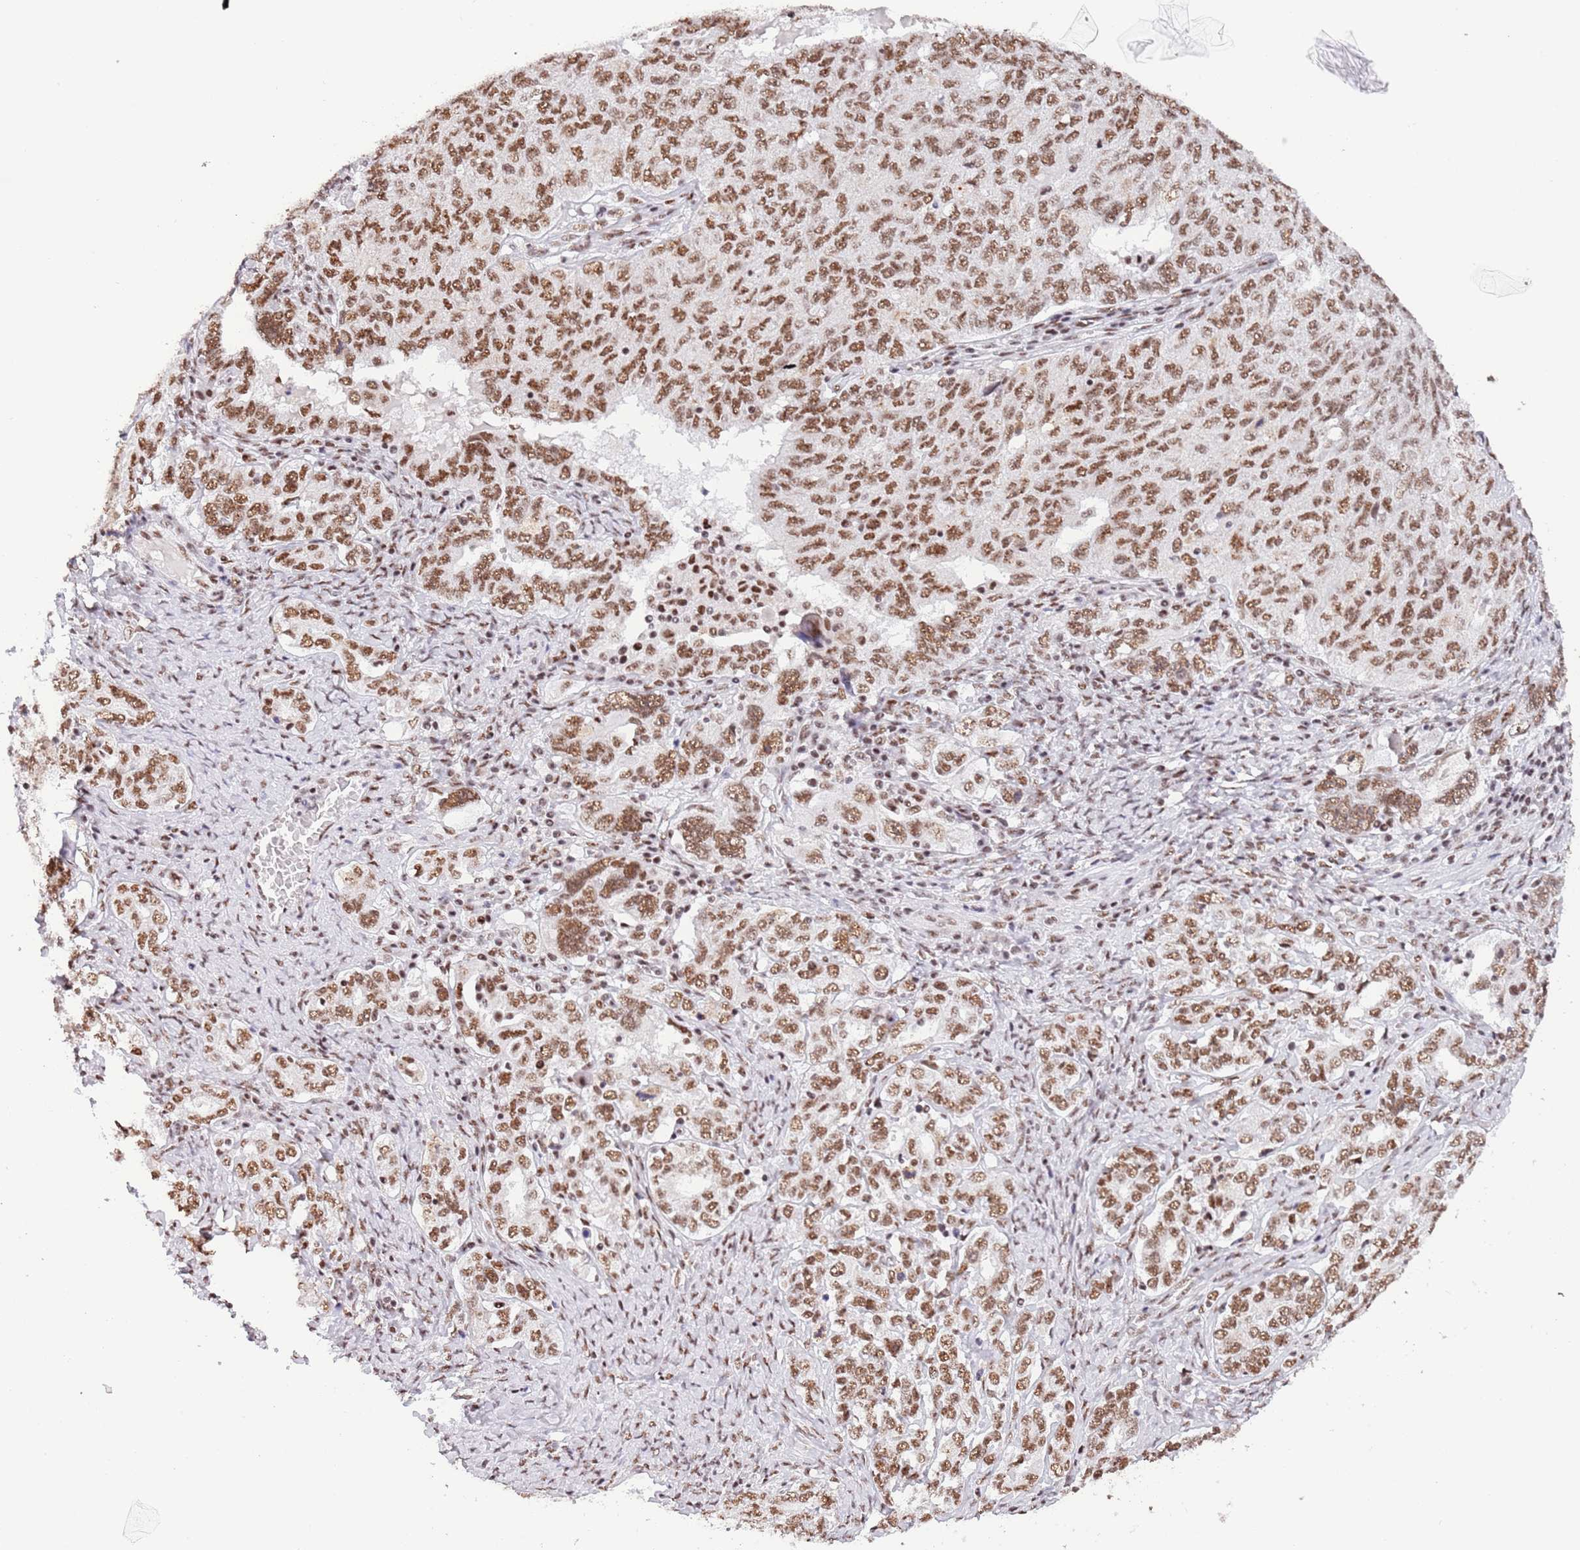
{"staining": {"intensity": "moderate", "quantity": ">75%", "location": "nuclear"}, "tissue": "ovarian cancer", "cell_type": "Tumor cells", "image_type": "cancer", "snomed": [{"axis": "morphology", "description": "Carcinoma, endometroid"}, {"axis": "topography", "description": "Ovary"}], "caption": "An image of ovarian endometroid carcinoma stained for a protein displays moderate nuclear brown staining in tumor cells.", "gene": "SF3A2", "patient": {"sex": "female", "age": 62}}